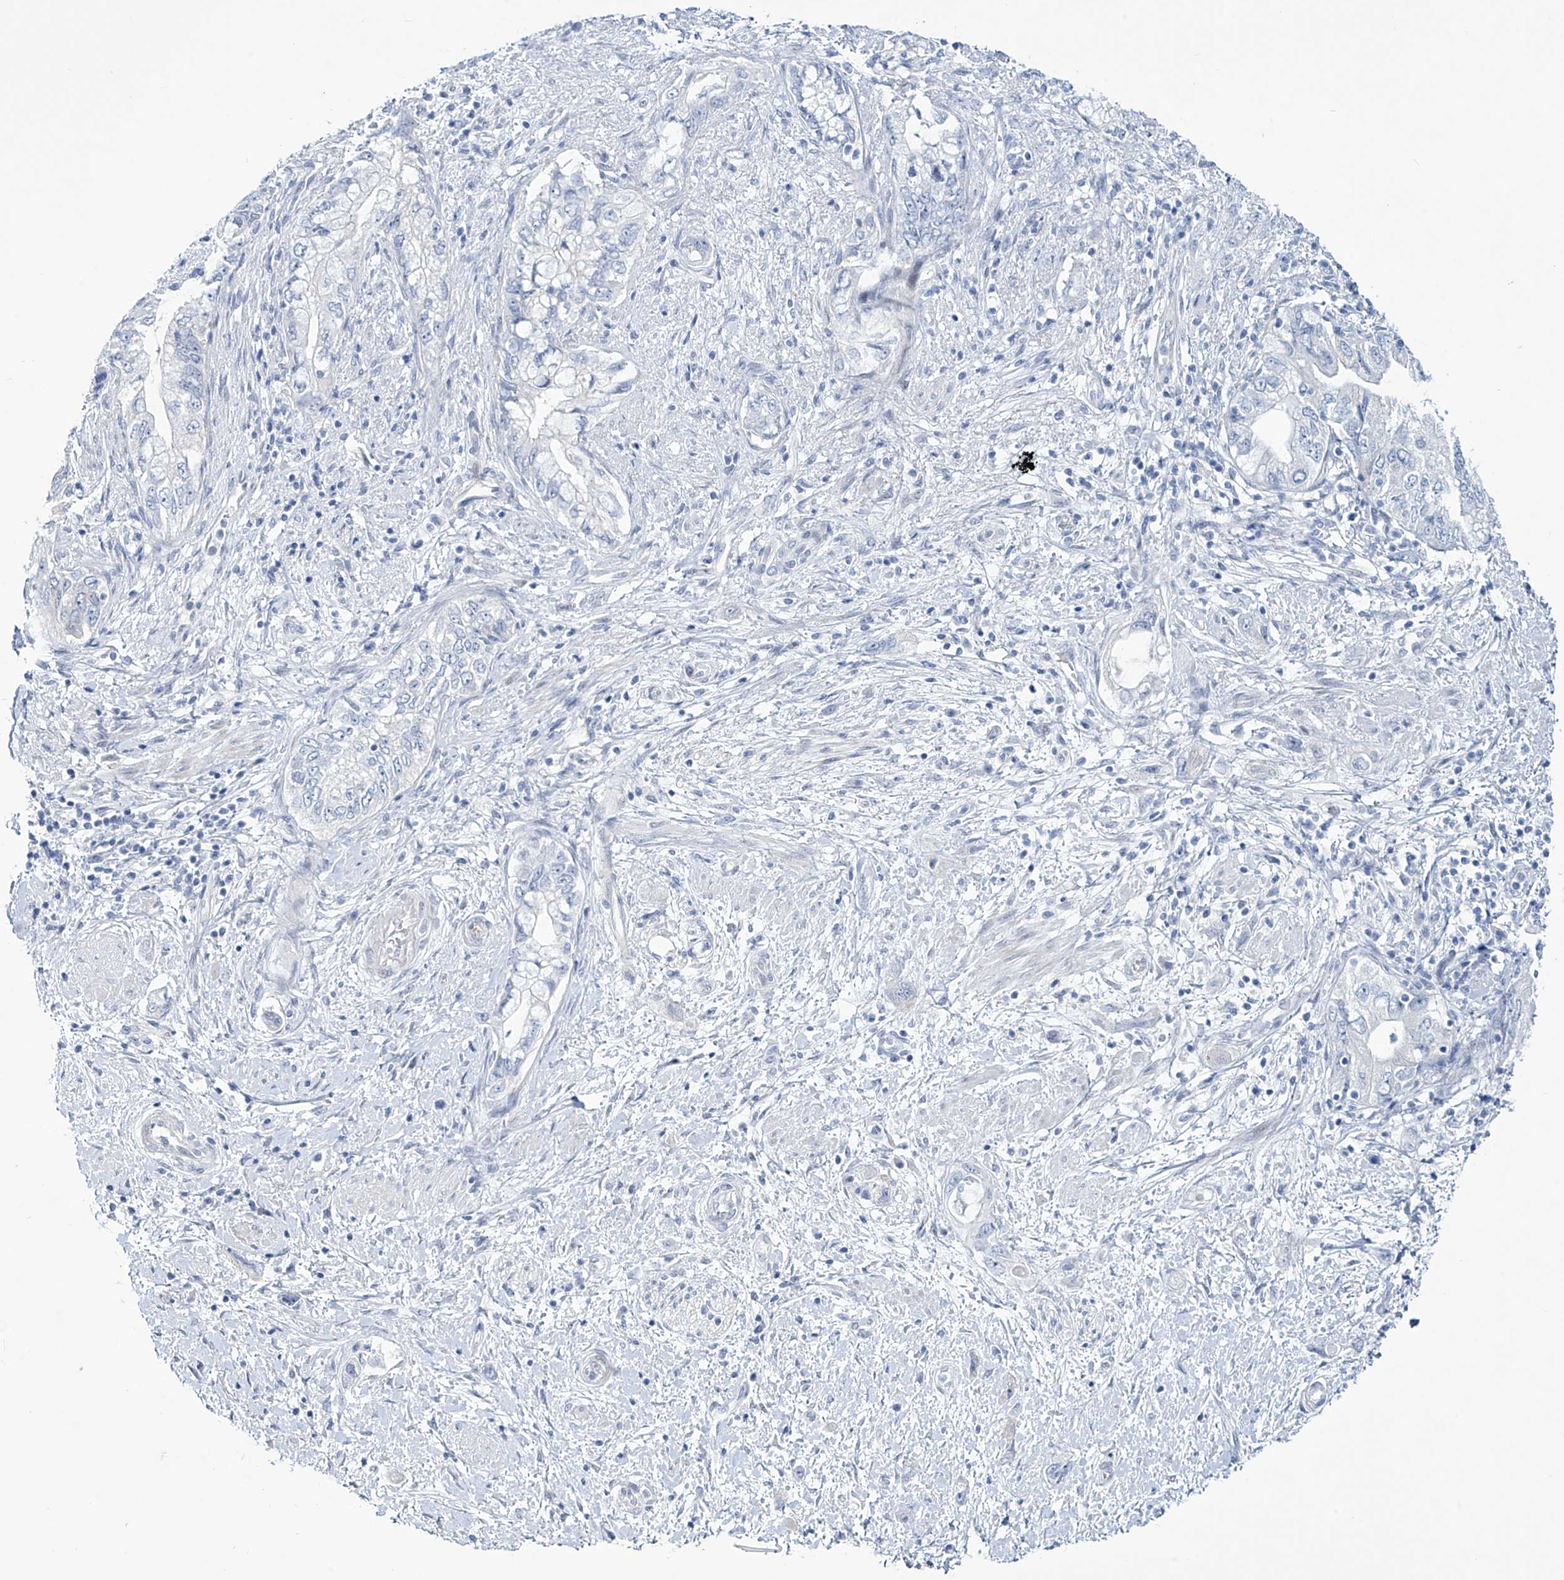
{"staining": {"intensity": "negative", "quantity": "none", "location": "none"}, "tissue": "pancreatic cancer", "cell_type": "Tumor cells", "image_type": "cancer", "snomed": [{"axis": "morphology", "description": "Adenocarcinoma, NOS"}, {"axis": "topography", "description": "Pancreas"}], "caption": "Human pancreatic cancer stained for a protein using immunohistochemistry (IHC) shows no positivity in tumor cells.", "gene": "TRIM60", "patient": {"sex": "female", "age": 73}}